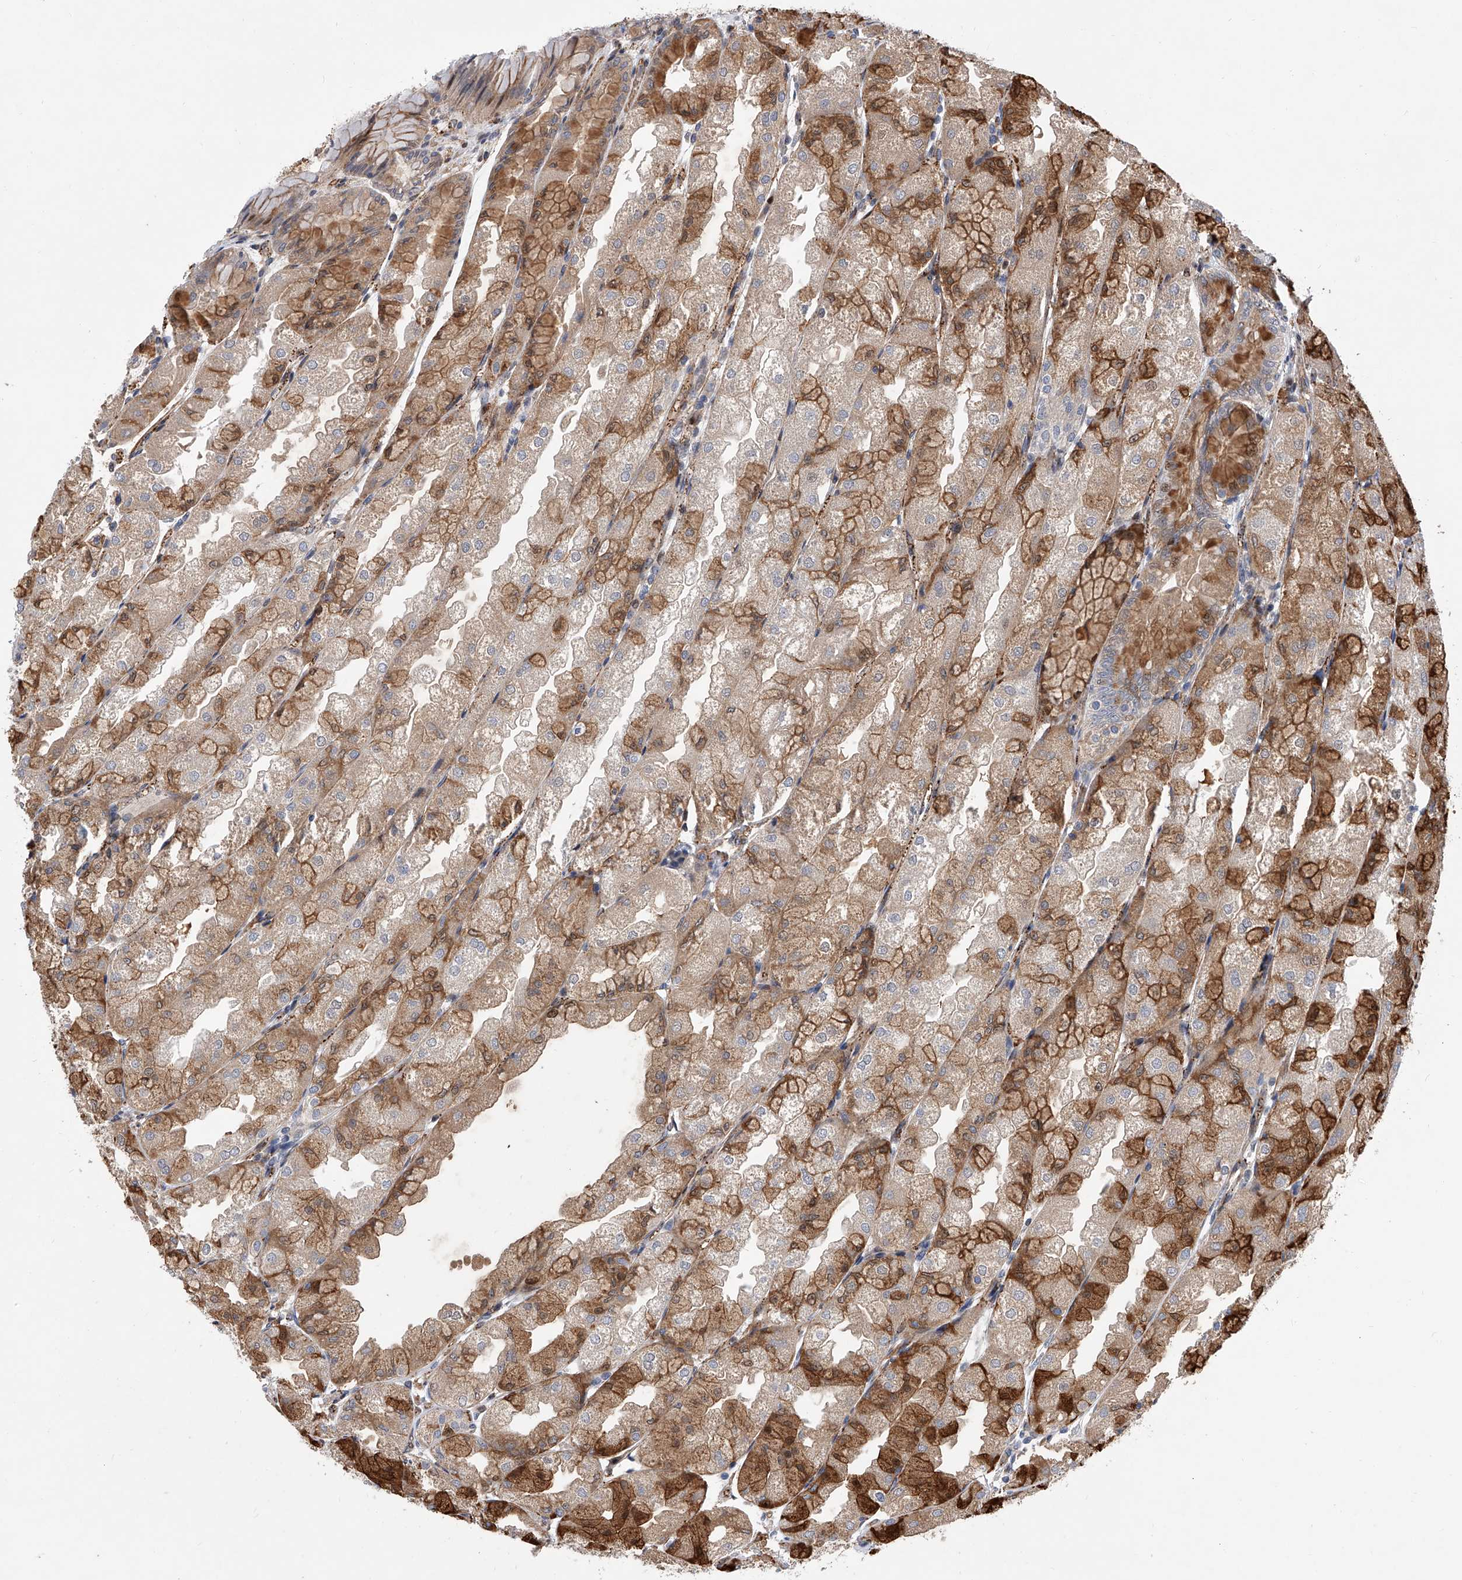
{"staining": {"intensity": "strong", "quantity": "25%-75%", "location": "cytoplasmic/membranous"}, "tissue": "stomach", "cell_type": "Glandular cells", "image_type": "normal", "snomed": [{"axis": "morphology", "description": "Normal tissue, NOS"}, {"axis": "topography", "description": "Stomach, upper"}], "caption": "Stomach was stained to show a protein in brown. There is high levels of strong cytoplasmic/membranous staining in about 25%-75% of glandular cells. Immunohistochemistry (ihc) stains the protein of interest in brown and the nuclei are stained blue.", "gene": "PDSS2", "patient": {"sex": "male", "age": 47}}